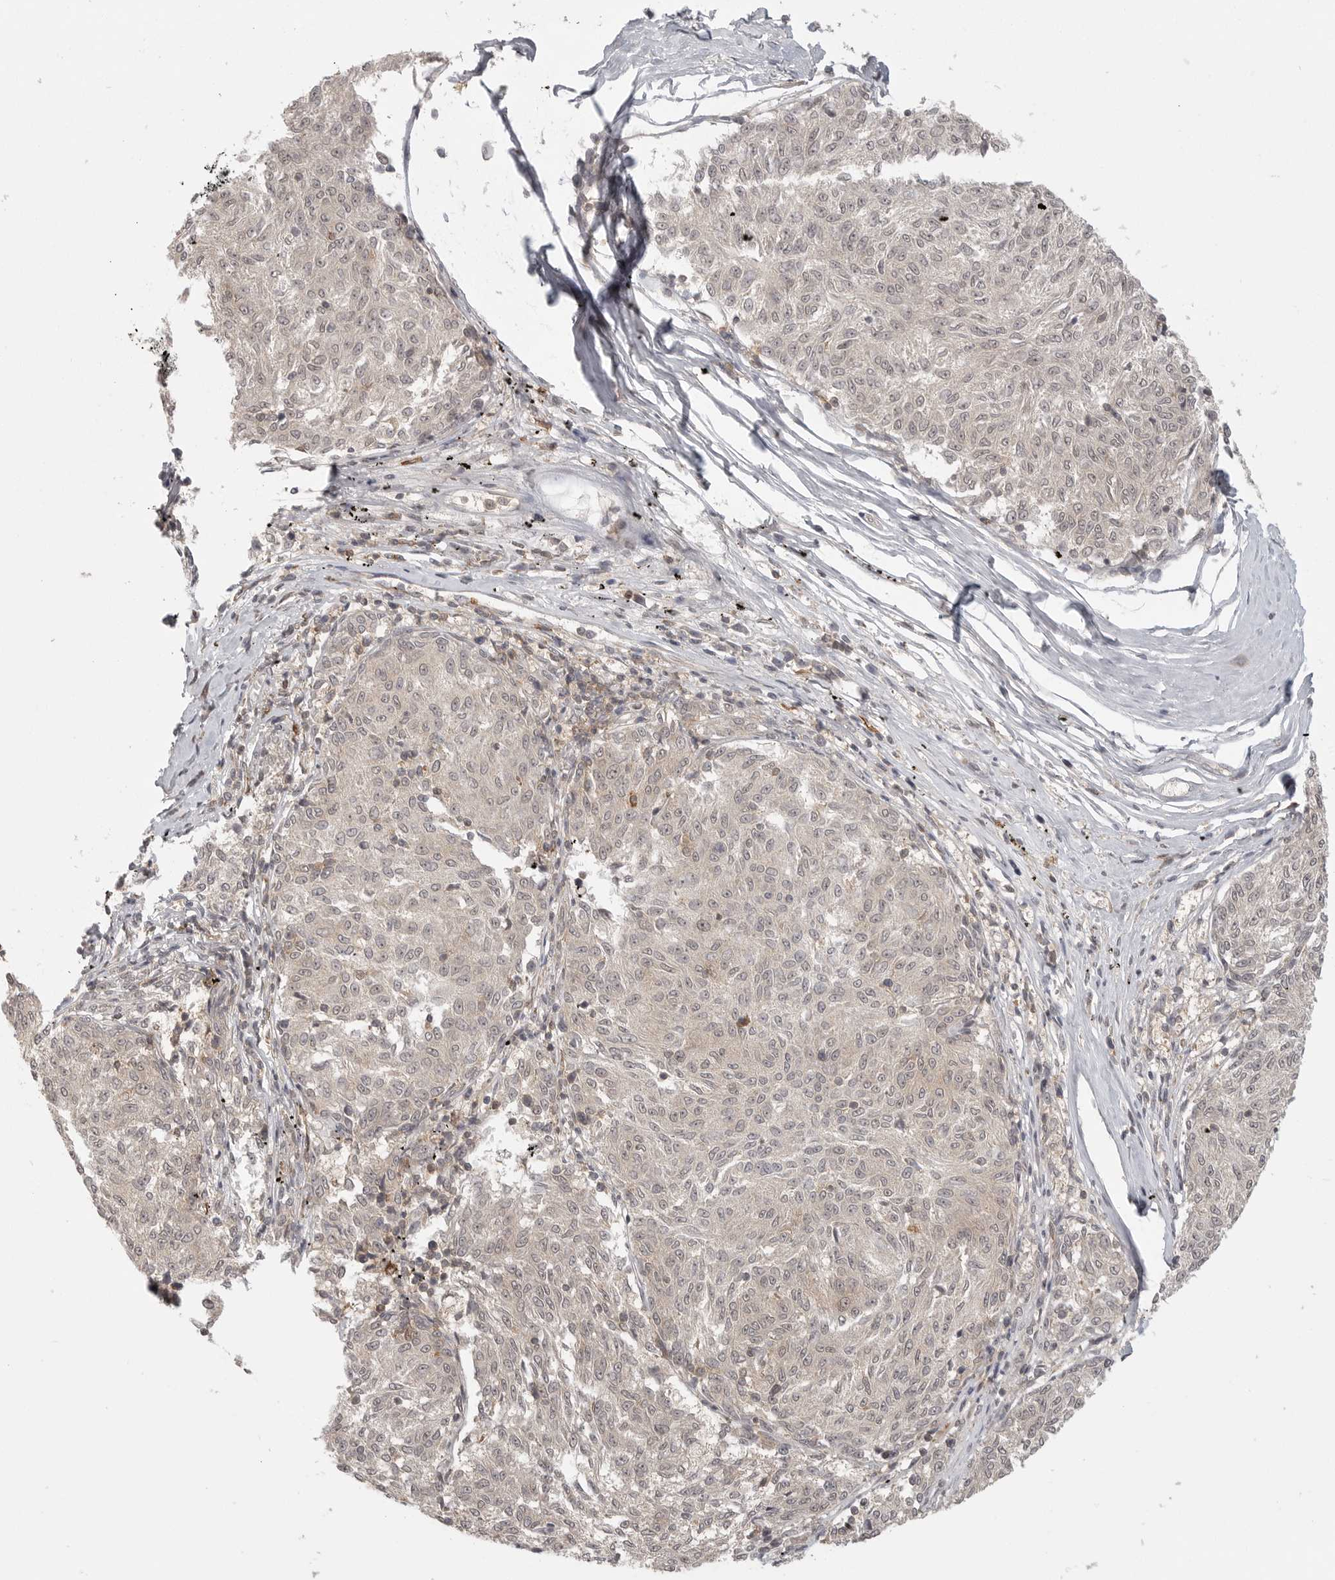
{"staining": {"intensity": "negative", "quantity": "none", "location": "none"}, "tissue": "melanoma", "cell_type": "Tumor cells", "image_type": "cancer", "snomed": [{"axis": "morphology", "description": "Malignant melanoma, NOS"}, {"axis": "topography", "description": "Skin"}], "caption": "Immunohistochemistry photomicrograph of human melanoma stained for a protein (brown), which reveals no staining in tumor cells. The staining is performed using DAB brown chromogen with nuclei counter-stained in using hematoxylin.", "gene": "DBNL", "patient": {"sex": "female", "age": 72}}